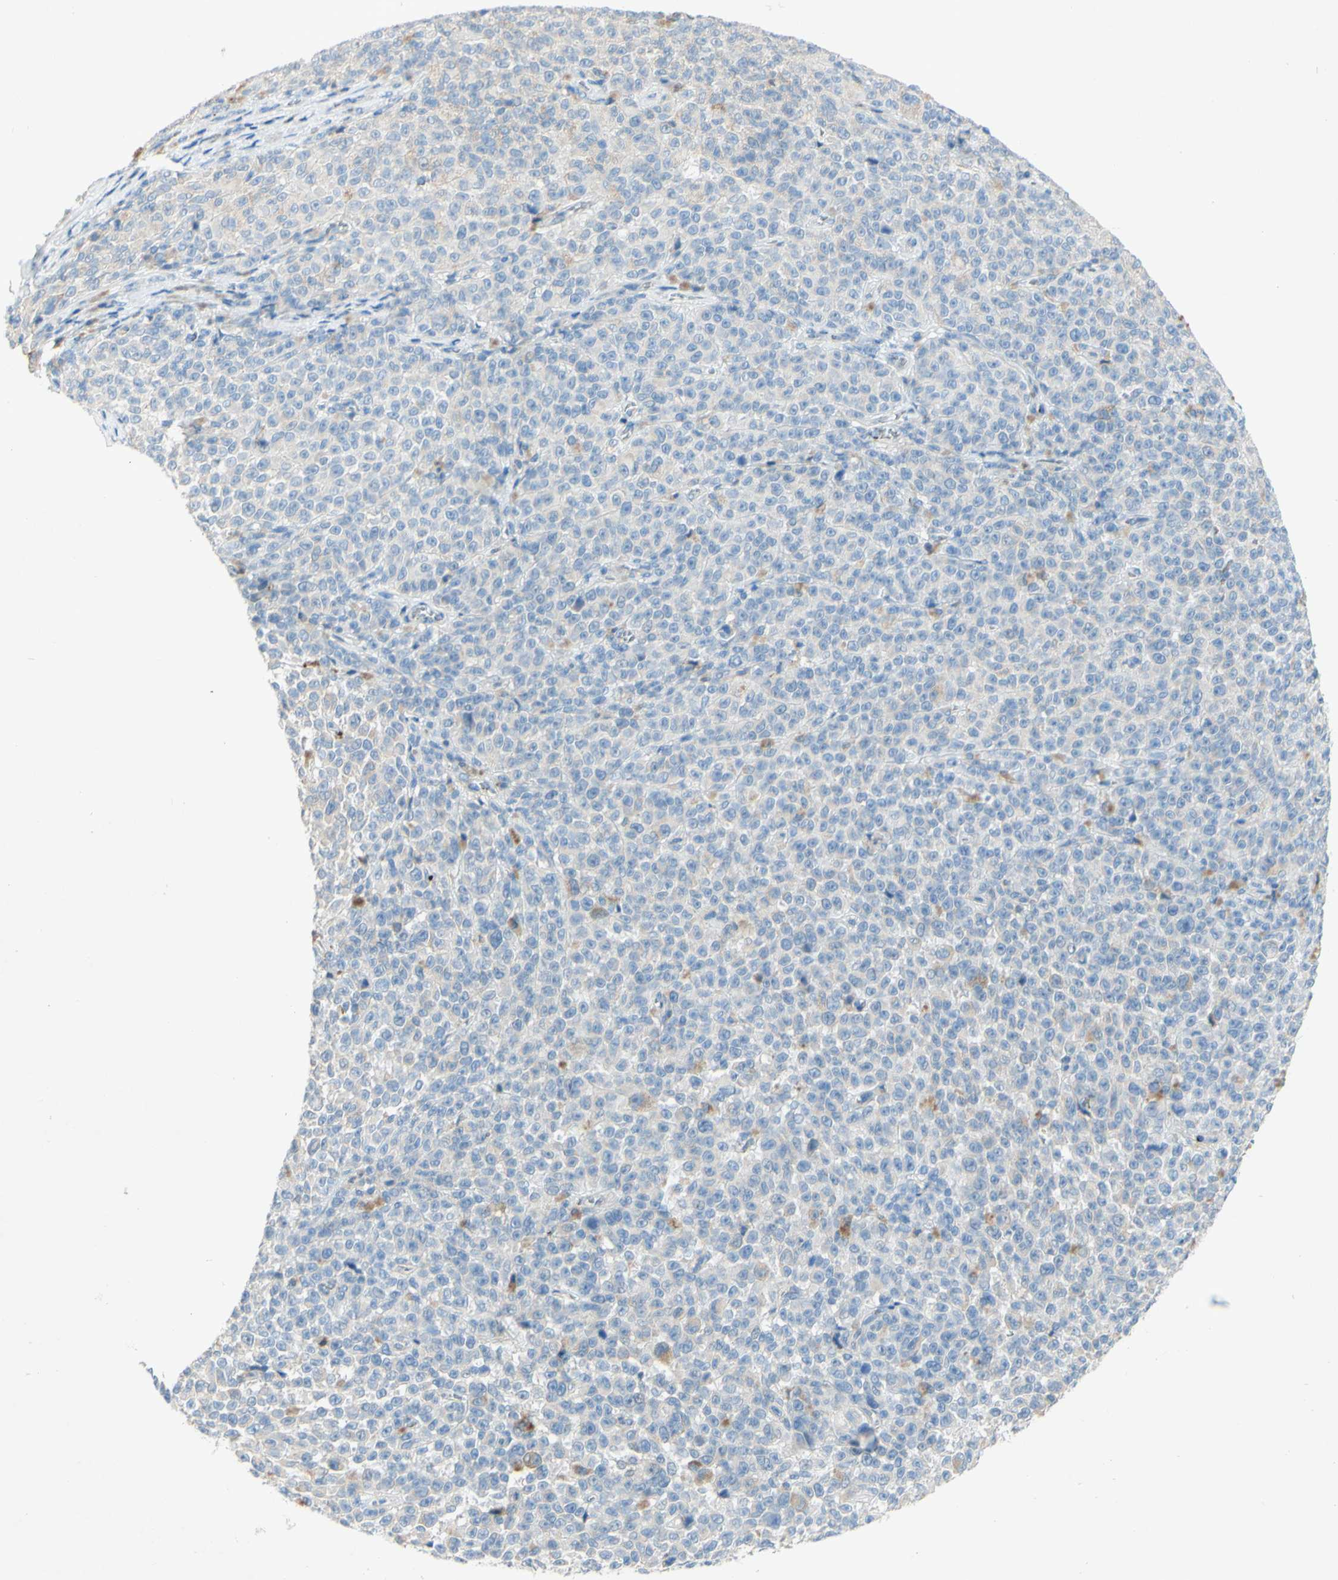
{"staining": {"intensity": "negative", "quantity": "none", "location": "none"}, "tissue": "melanoma", "cell_type": "Tumor cells", "image_type": "cancer", "snomed": [{"axis": "morphology", "description": "Malignant melanoma, NOS"}, {"axis": "topography", "description": "Skin"}], "caption": "This is an IHC histopathology image of human melanoma. There is no staining in tumor cells.", "gene": "ACADL", "patient": {"sex": "female", "age": 82}}